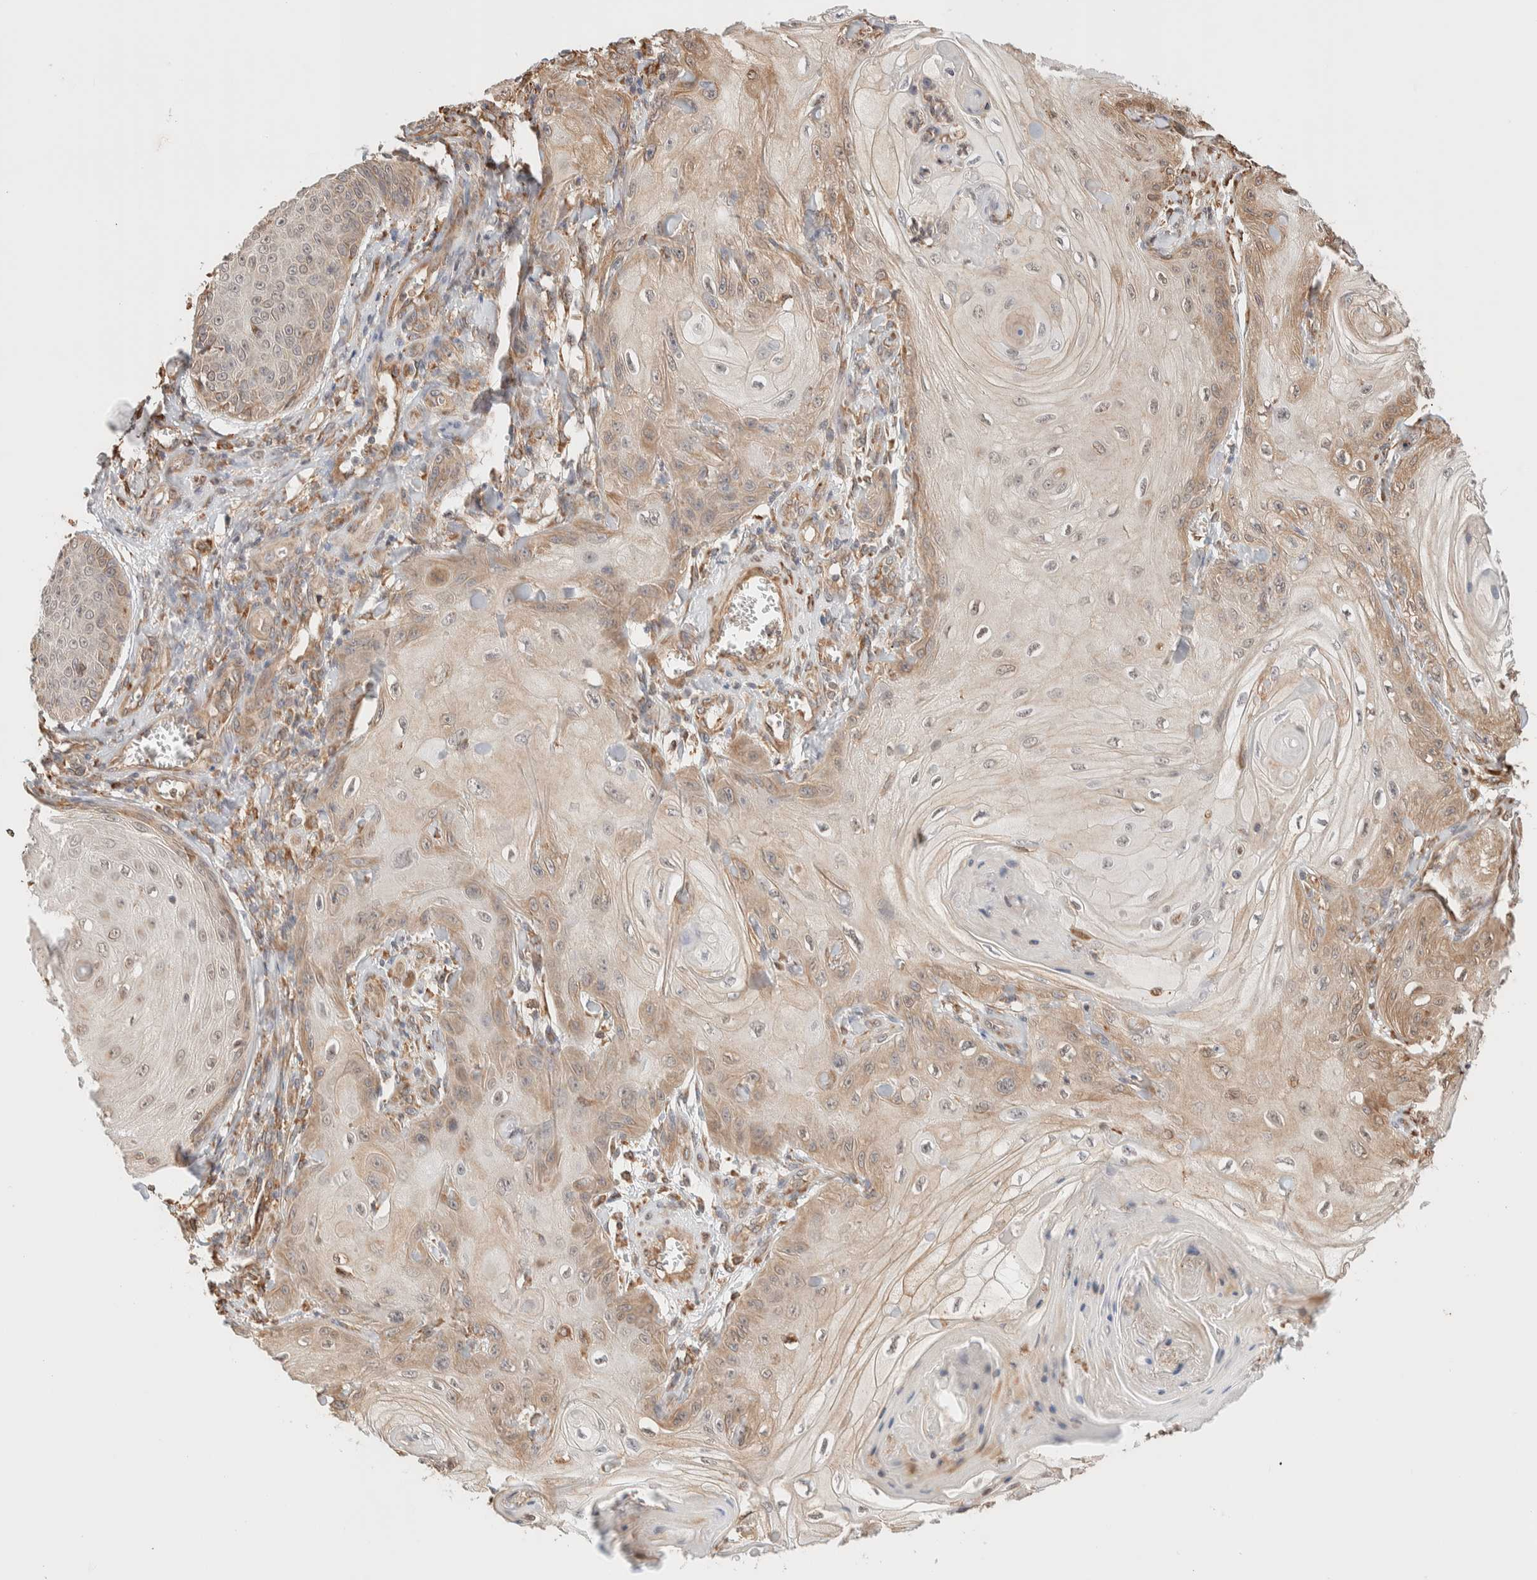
{"staining": {"intensity": "weak", "quantity": ">75%", "location": "cytoplasmic/membranous,nuclear"}, "tissue": "skin cancer", "cell_type": "Tumor cells", "image_type": "cancer", "snomed": [{"axis": "morphology", "description": "Squamous cell carcinoma, NOS"}, {"axis": "topography", "description": "Skin"}], "caption": "A brown stain shows weak cytoplasmic/membranous and nuclear expression of a protein in skin squamous cell carcinoma tumor cells.", "gene": "INTS1", "patient": {"sex": "male", "age": 74}}